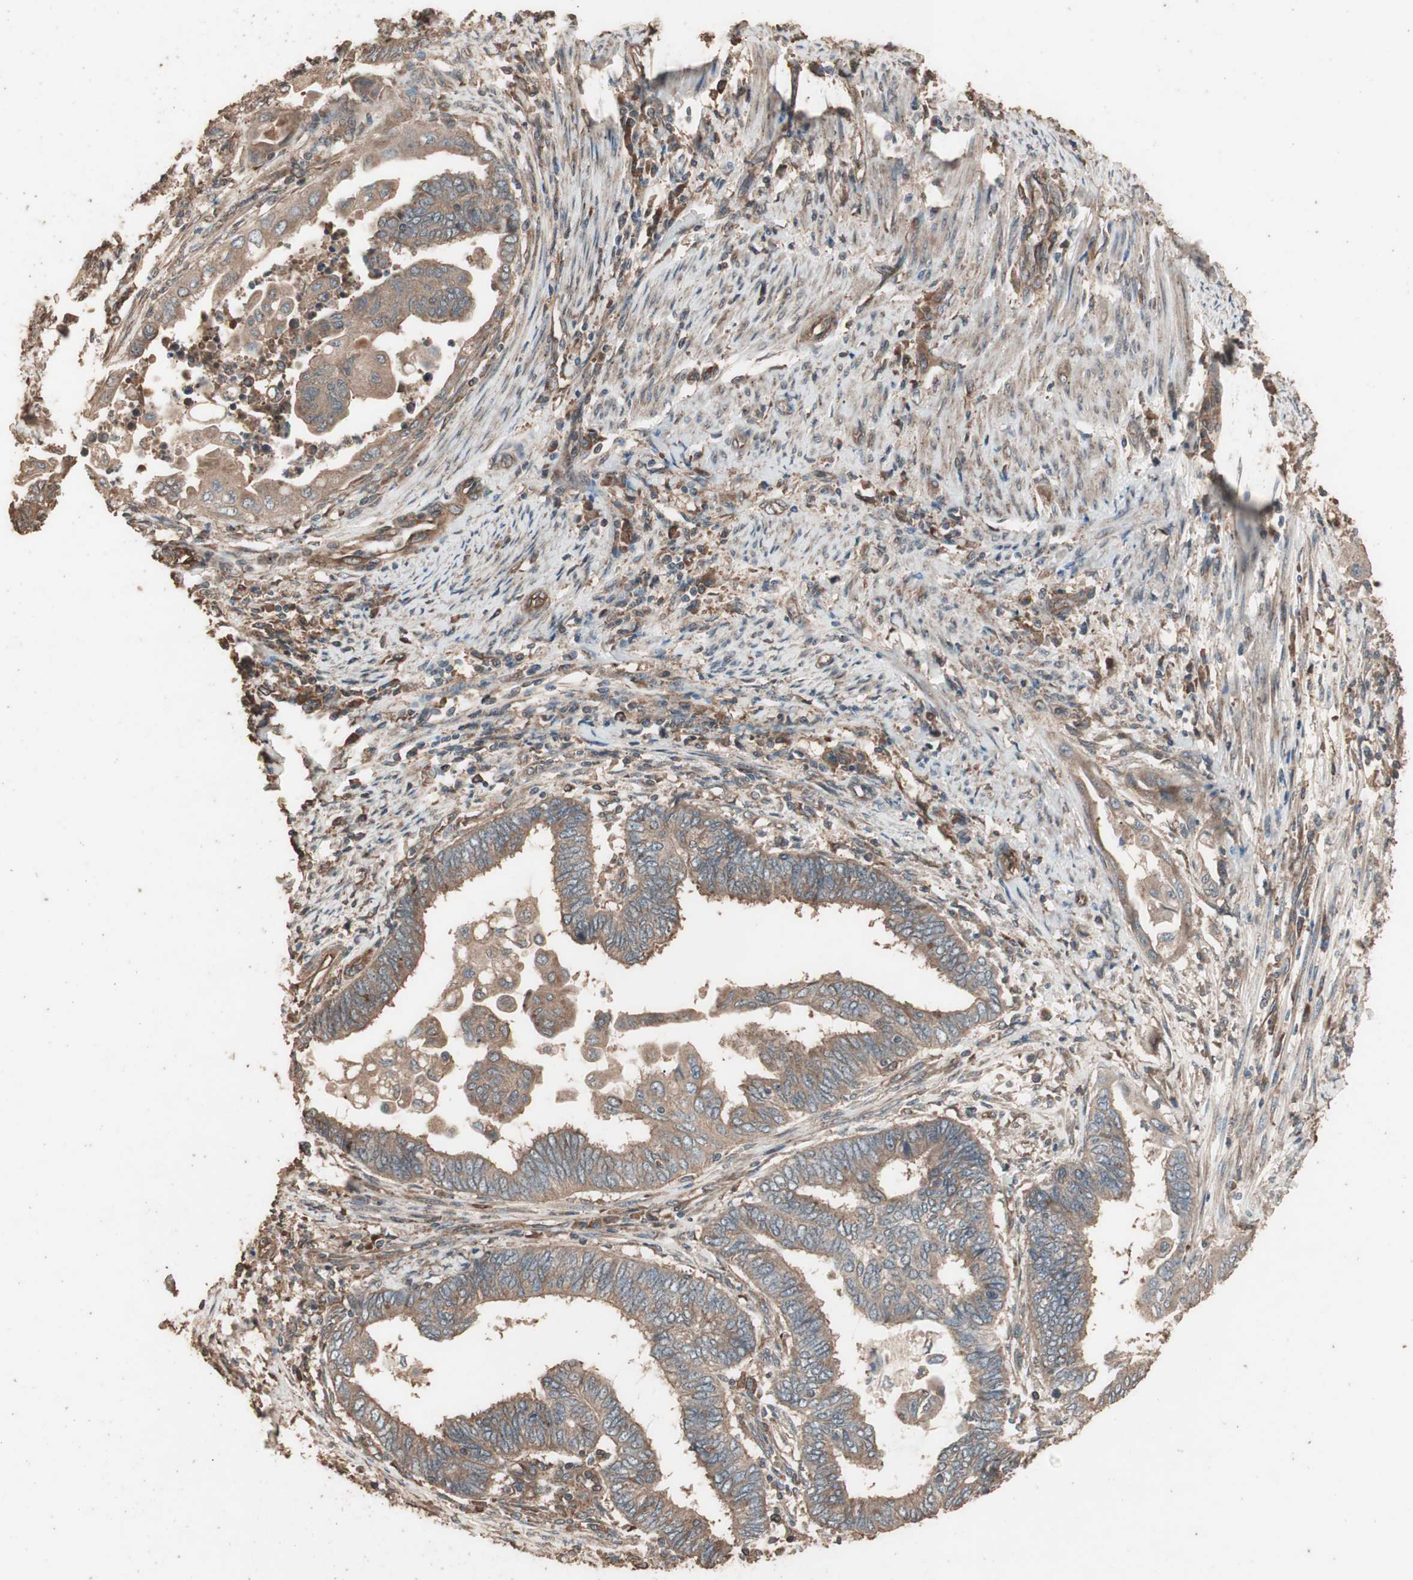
{"staining": {"intensity": "moderate", "quantity": ">75%", "location": "cytoplasmic/membranous"}, "tissue": "endometrial cancer", "cell_type": "Tumor cells", "image_type": "cancer", "snomed": [{"axis": "morphology", "description": "Adenocarcinoma, NOS"}, {"axis": "topography", "description": "Uterus"}, {"axis": "topography", "description": "Endometrium"}], "caption": "IHC of human endometrial cancer (adenocarcinoma) displays medium levels of moderate cytoplasmic/membranous positivity in about >75% of tumor cells.", "gene": "CCN4", "patient": {"sex": "female", "age": 70}}